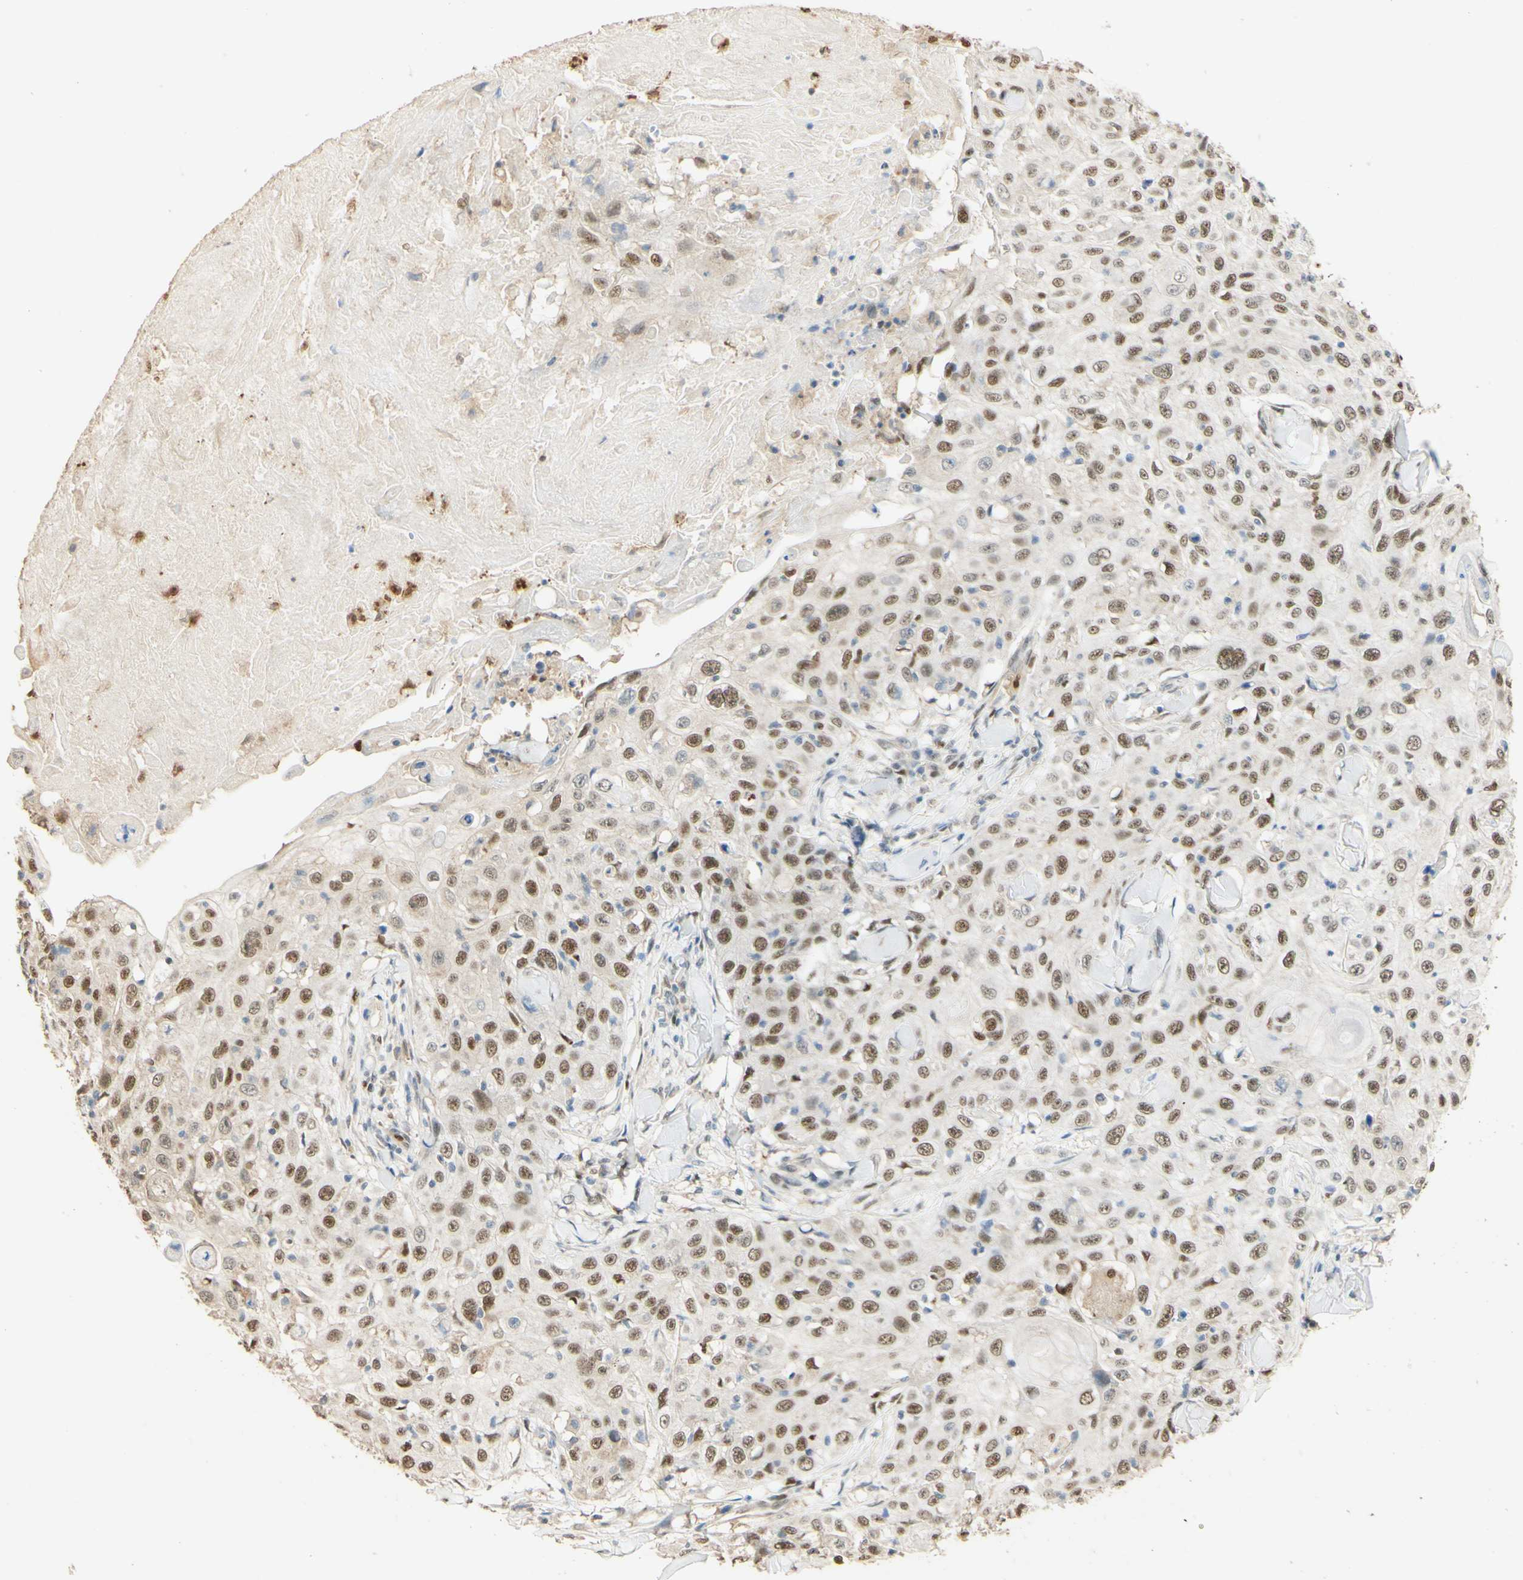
{"staining": {"intensity": "moderate", "quantity": ">75%", "location": "nuclear"}, "tissue": "skin cancer", "cell_type": "Tumor cells", "image_type": "cancer", "snomed": [{"axis": "morphology", "description": "Squamous cell carcinoma, NOS"}, {"axis": "topography", "description": "Skin"}], "caption": "Tumor cells exhibit medium levels of moderate nuclear staining in approximately >75% of cells in human skin cancer (squamous cell carcinoma). (DAB (3,3'-diaminobenzidine) IHC, brown staining for protein, blue staining for nuclei).", "gene": "MAP3K4", "patient": {"sex": "male", "age": 86}}